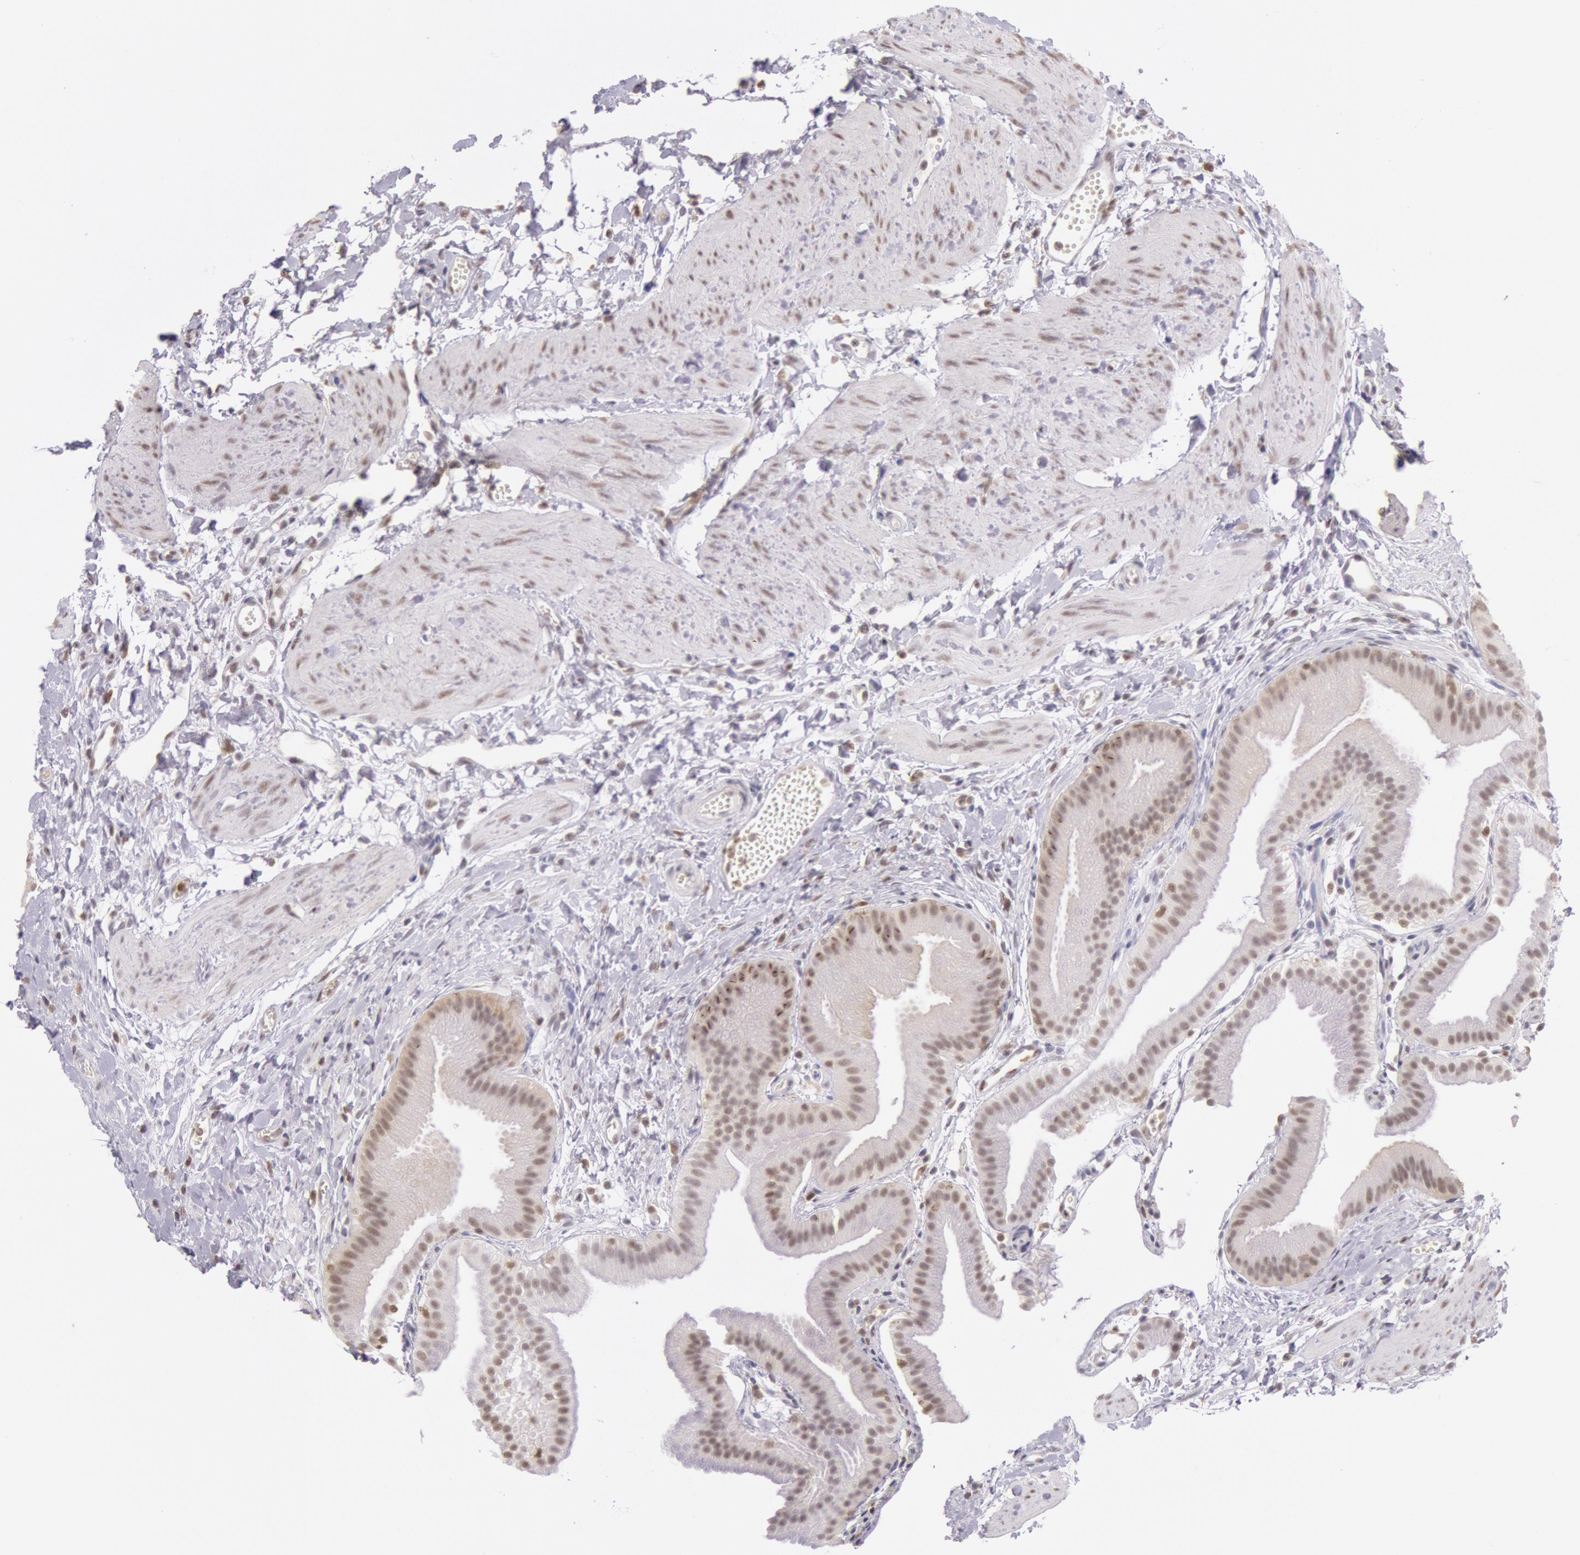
{"staining": {"intensity": "moderate", "quantity": ">75%", "location": "nuclear"}, "tissue": "gallbladder", "cell_type": "Glandular cells", "image_type": "normal", "snomed": [{"axis": "morphology", "description": "Normal tissue, NOS"}, {"axis": "topography", "description": "Gallbladder"}], "caption": "Gallbladder stained with DAB (3,3'-diaminobenzidine) immunohistochemistry (IHC) shows medium levels of moderate nuclear staining in about >75% of glandular cells. (brown staining indicates protein expression, while blue staining denotes nuclei).", "gene": "HIF1A", "patient": {"sex": "female", "age": 63}}